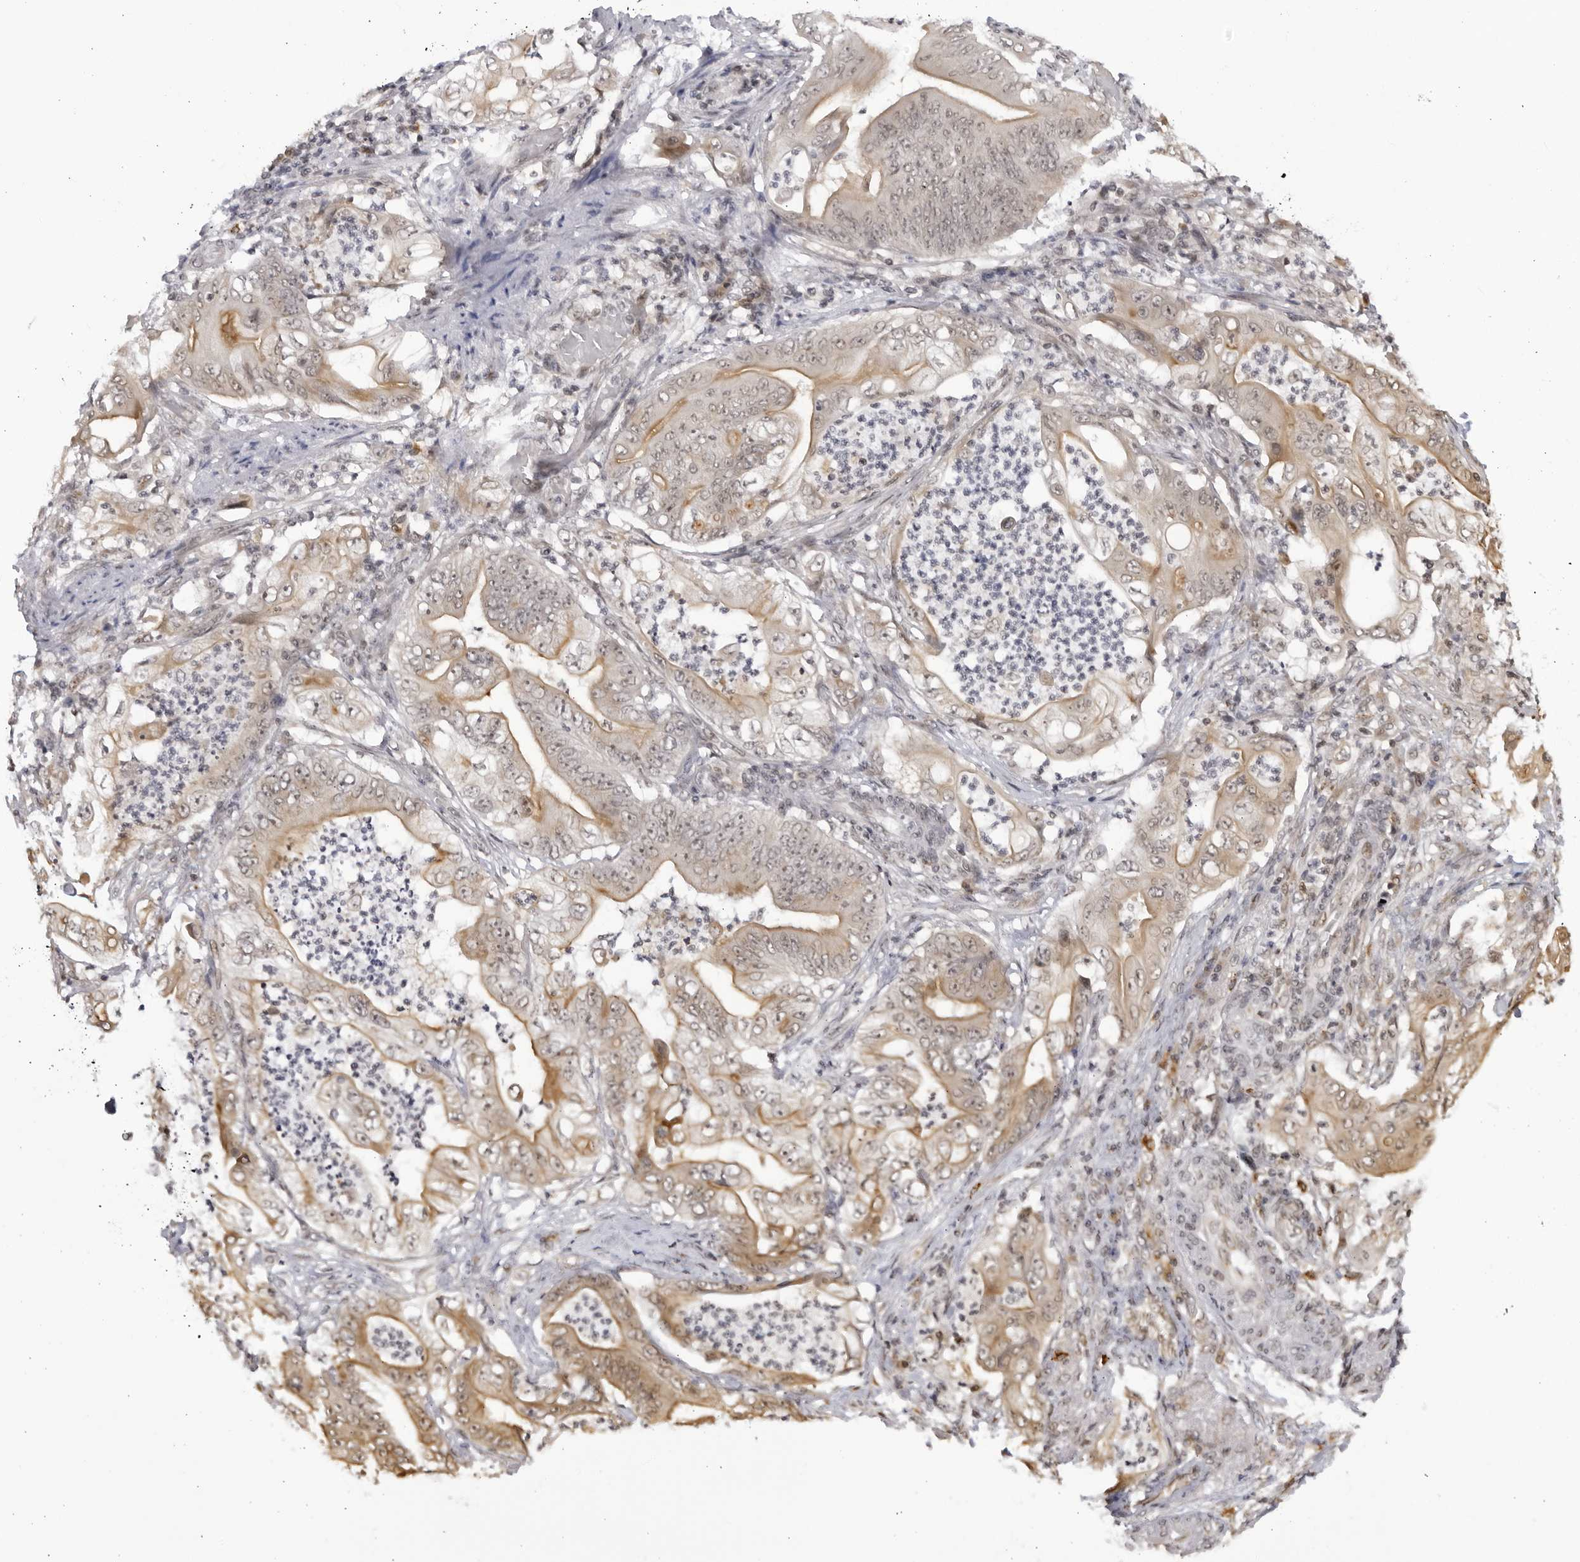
{"staining": {"intensity": "weak", "quantity": "25%-75%", "location": "cytoplasmic/membranous,nuclear"}, "tissue": "stomach cancer", "cell_type": "Tumor cells", "image_type": "cancer", "snomed": [{"axis": "morphology", "description": "Adenocarcinoma, NOS"}, {"axis": "topography", "description": "Stomach"}], "caption": "About 25%-75% of tumor cells in human stomach cancer (adenocarcinoma) show weak cytoplasmic/membranous and nuclear protein staining as visualized by brown immunohistochemical staining.", "gene": "RASGEF1C", "patient": {"sex": "female", "age": 73}}